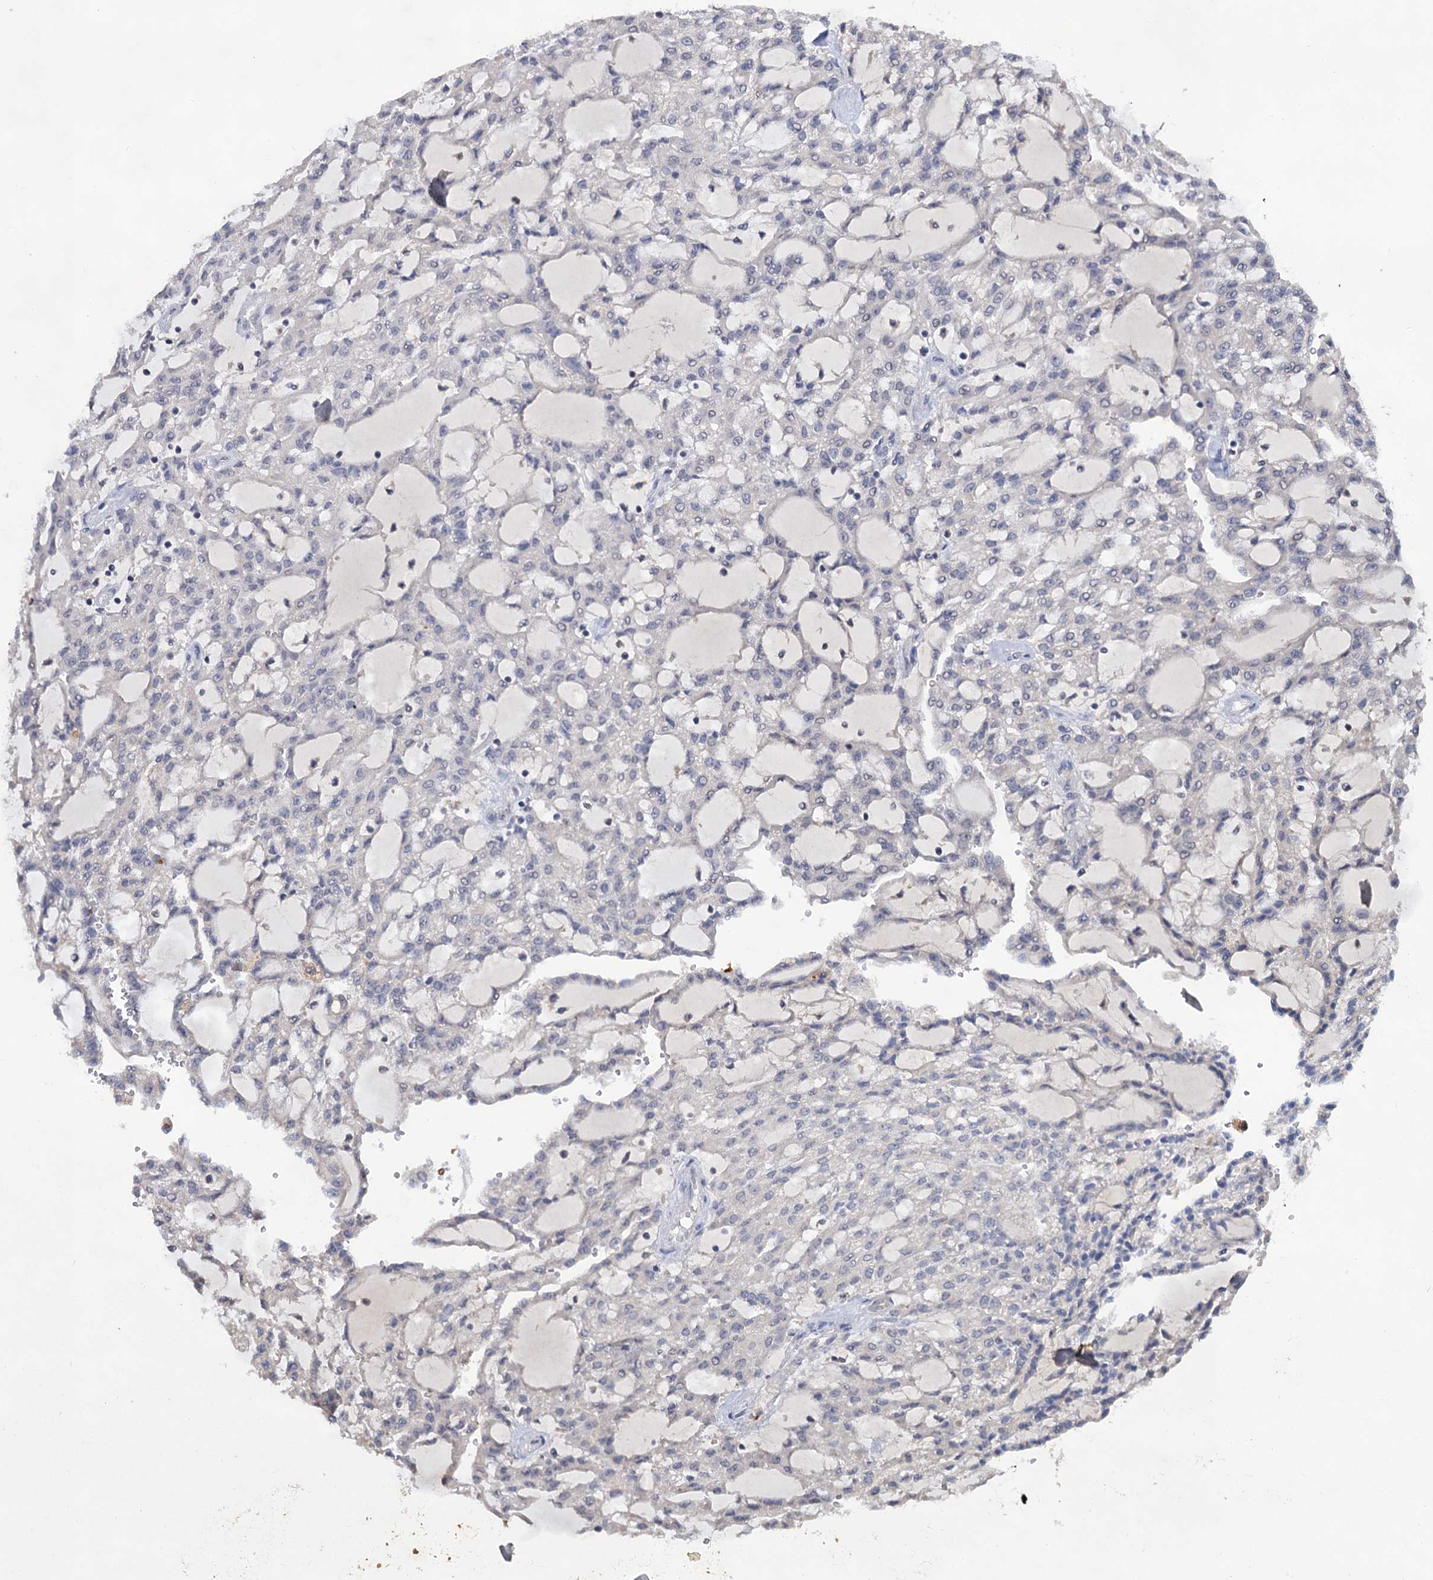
{"staining": {"intensity": "negative", "quantity": "none", "location": "none"}, "tissue": "renal cancer", "cell_type": "Tumor cells", "image_type": "cancer", "snomed": [{"axis": "morphology", "description": "Adenocarcinoma, NOS"}, {"axis": "topography", "description": "Kidney"}], "caption": "IHC of renal cancer (adenocarcinoma) exhibits no expression in tumor cells. (Stains: DAB (3,3'-diaminobenzidine) immunohistochemistry (IHC) with hematoxylin counter stain, Microscopy: brightfield microscopy at high magnification).", "gene": "LRRC63", "patient": {"sex": "male", "age": 63}}